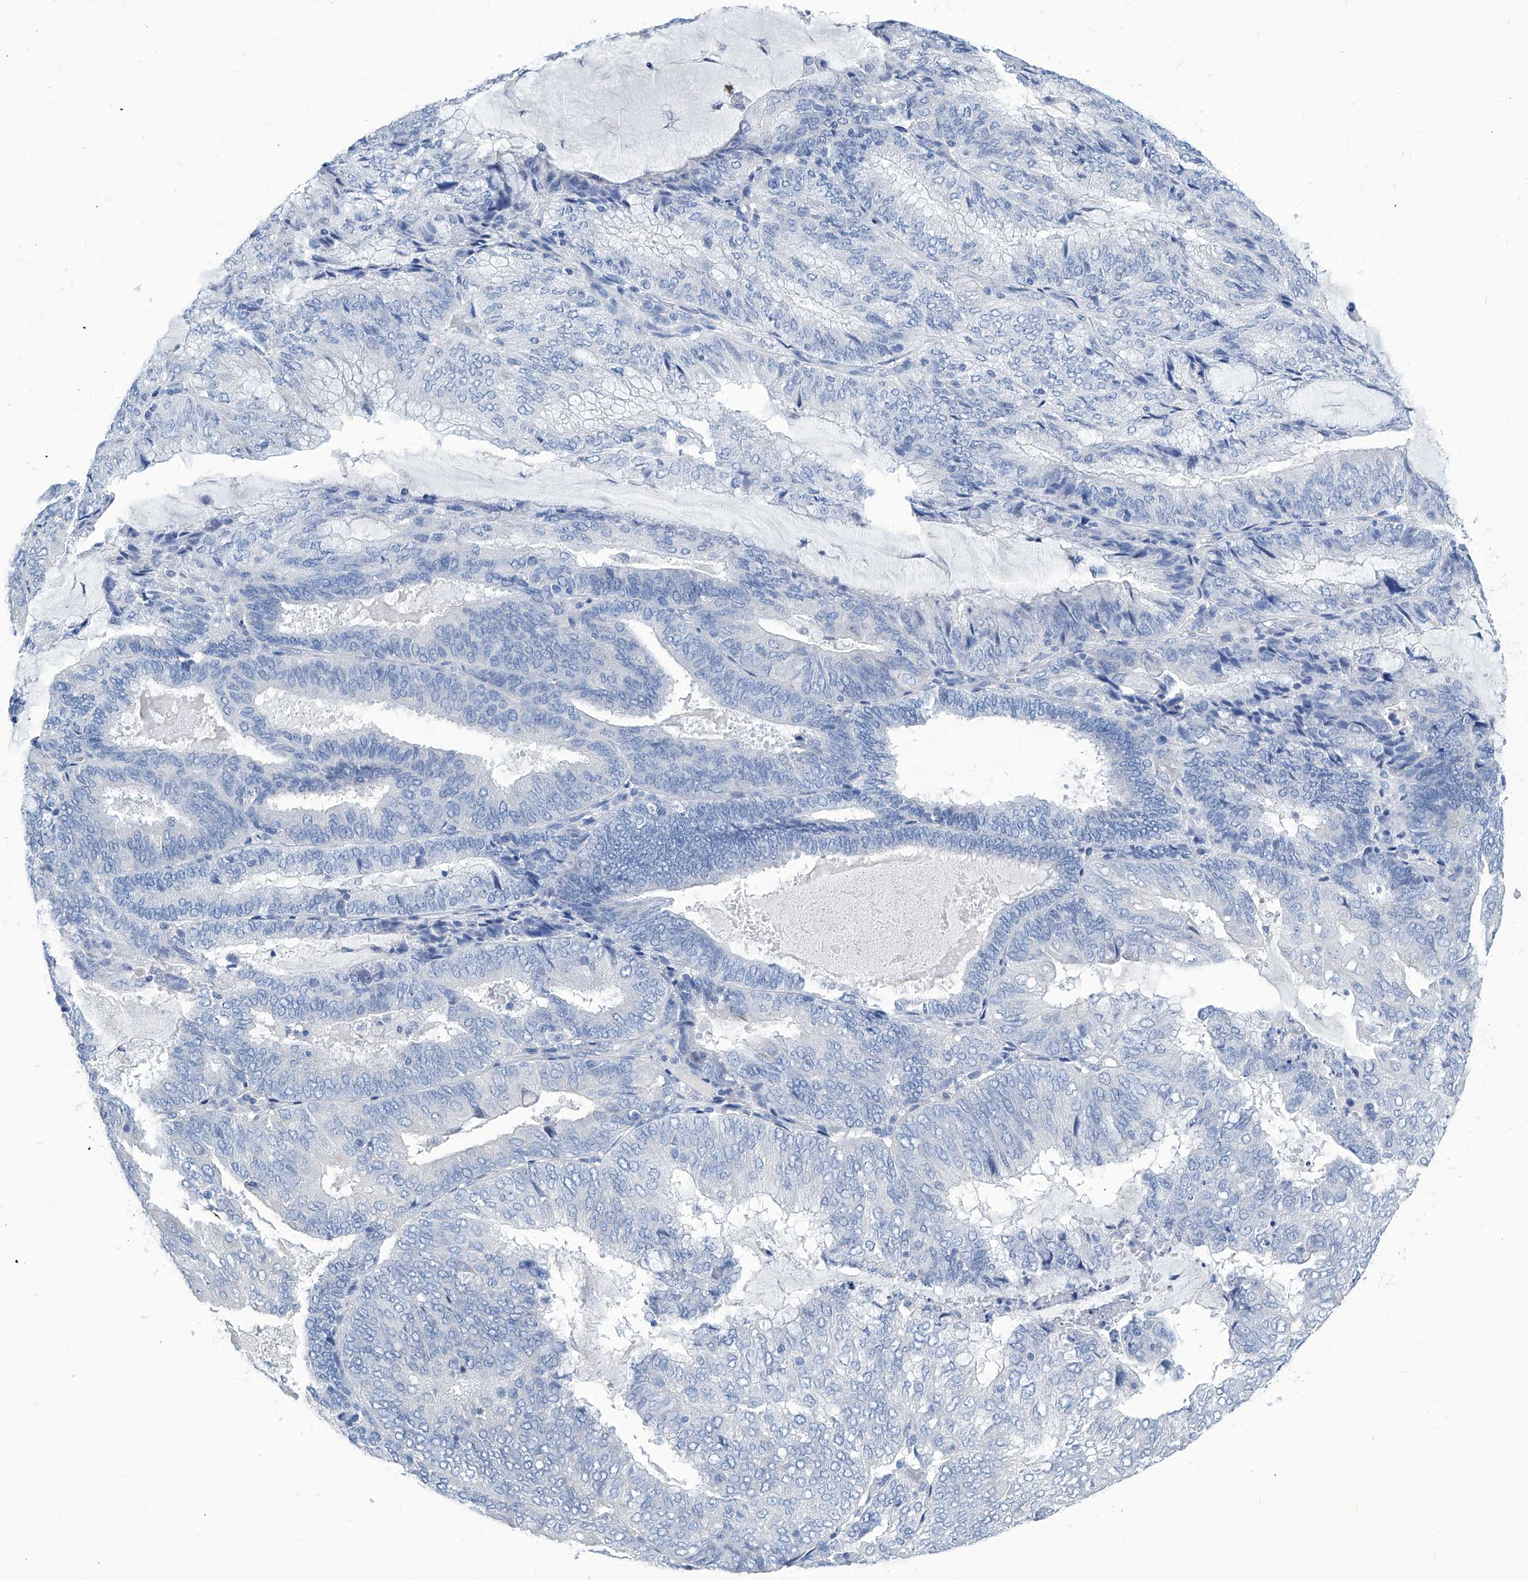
{"staining": {"intensity": "negative", "quantity": "none", "location": "none"}, "tissue": "endometrial cancer", "cell_type": "Tumor cells", "image_type": "cancer", "snomed": [{"axis": "morphology", "description": "Adenocarcinoma, NOS"}, {"axis": "topography", "description": "Endometrium"}], "caption": "An immunohistochemistry histopathology image of endometrial cancer is shown. There is no staining in tumor cells of endometrial cancer. Brightfield microscopy of IHC stained with DAB (brown) and hematoxylin (blue), captured at high magnification.", "gene": "ZNF519", "patient": {"sex": "female", "age": 81}}